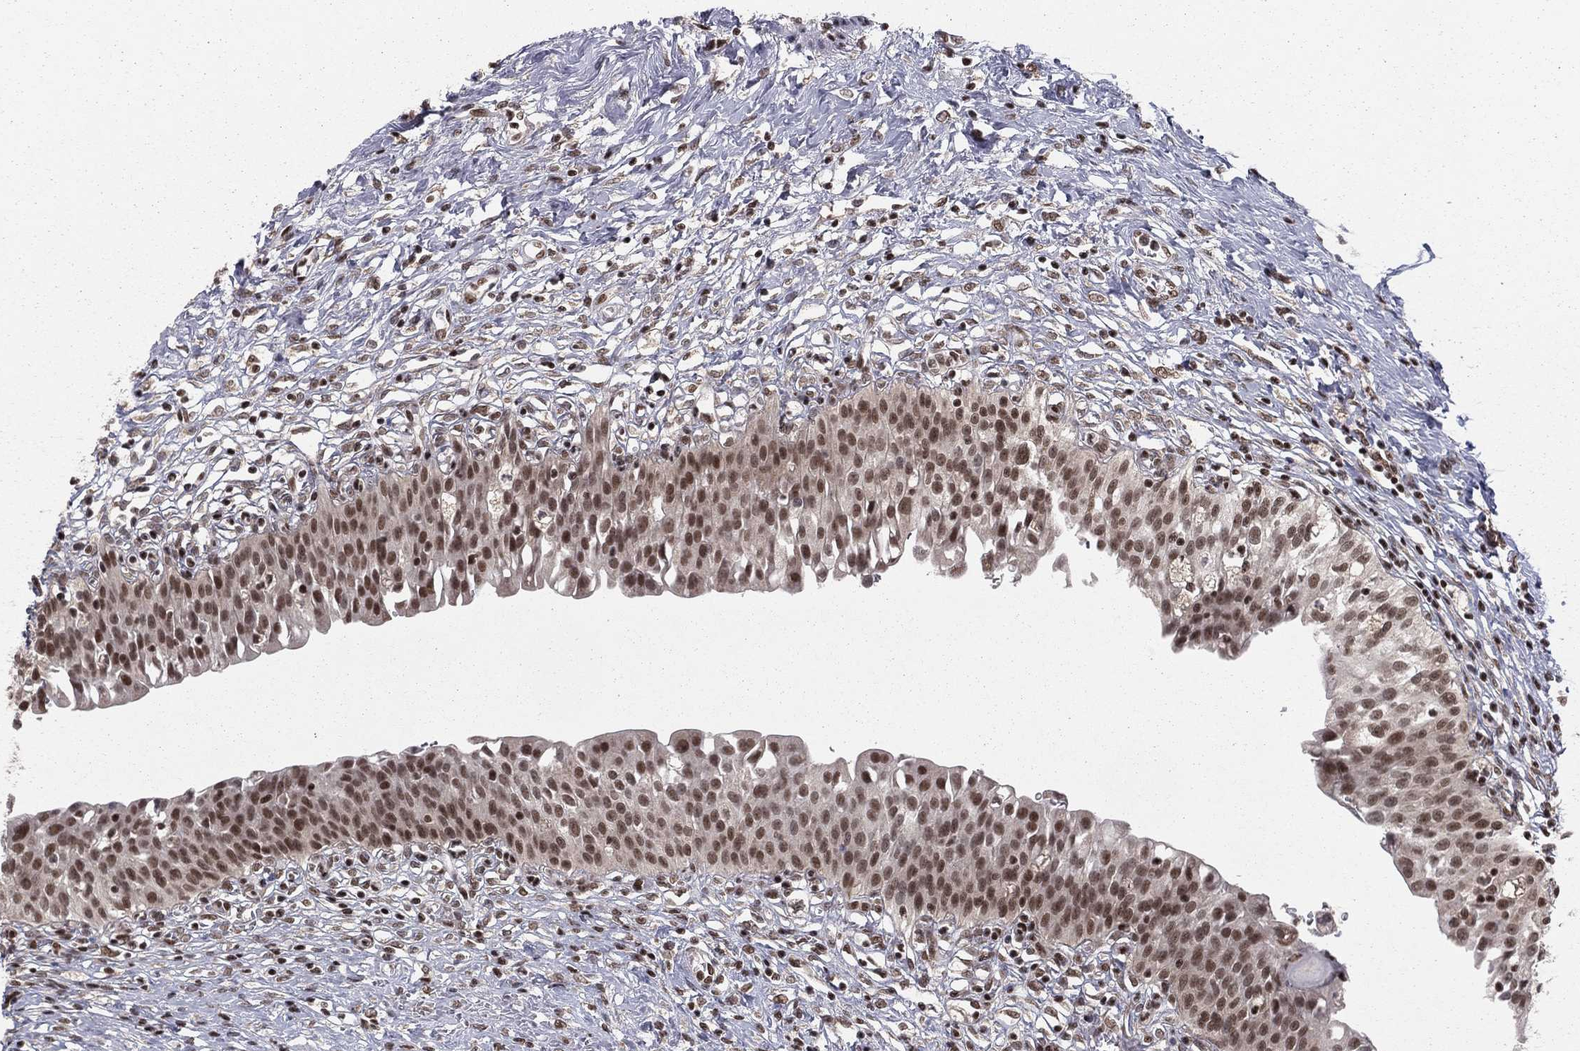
{"staining": {"intensity": "moderate", "quantity": ">75%", "location": "nuclear"}, "tissue": "urinary bladder", "cell_type": "Urothelial cells", "image_type": "normal", "snomed": [{"axis": "morphology", "description": "Normal tissue, NOS"}, {"axis": "topography", "description": "Urinary bladder"}], "caption": "Immunohistochemistry (DAB) staining of benign human urinary bladder shows moderate nuclear protein expression in approximately >75% of urothelial cells.", "gene": "NFYB", "patient": {"sex": "male", "age": 76}}